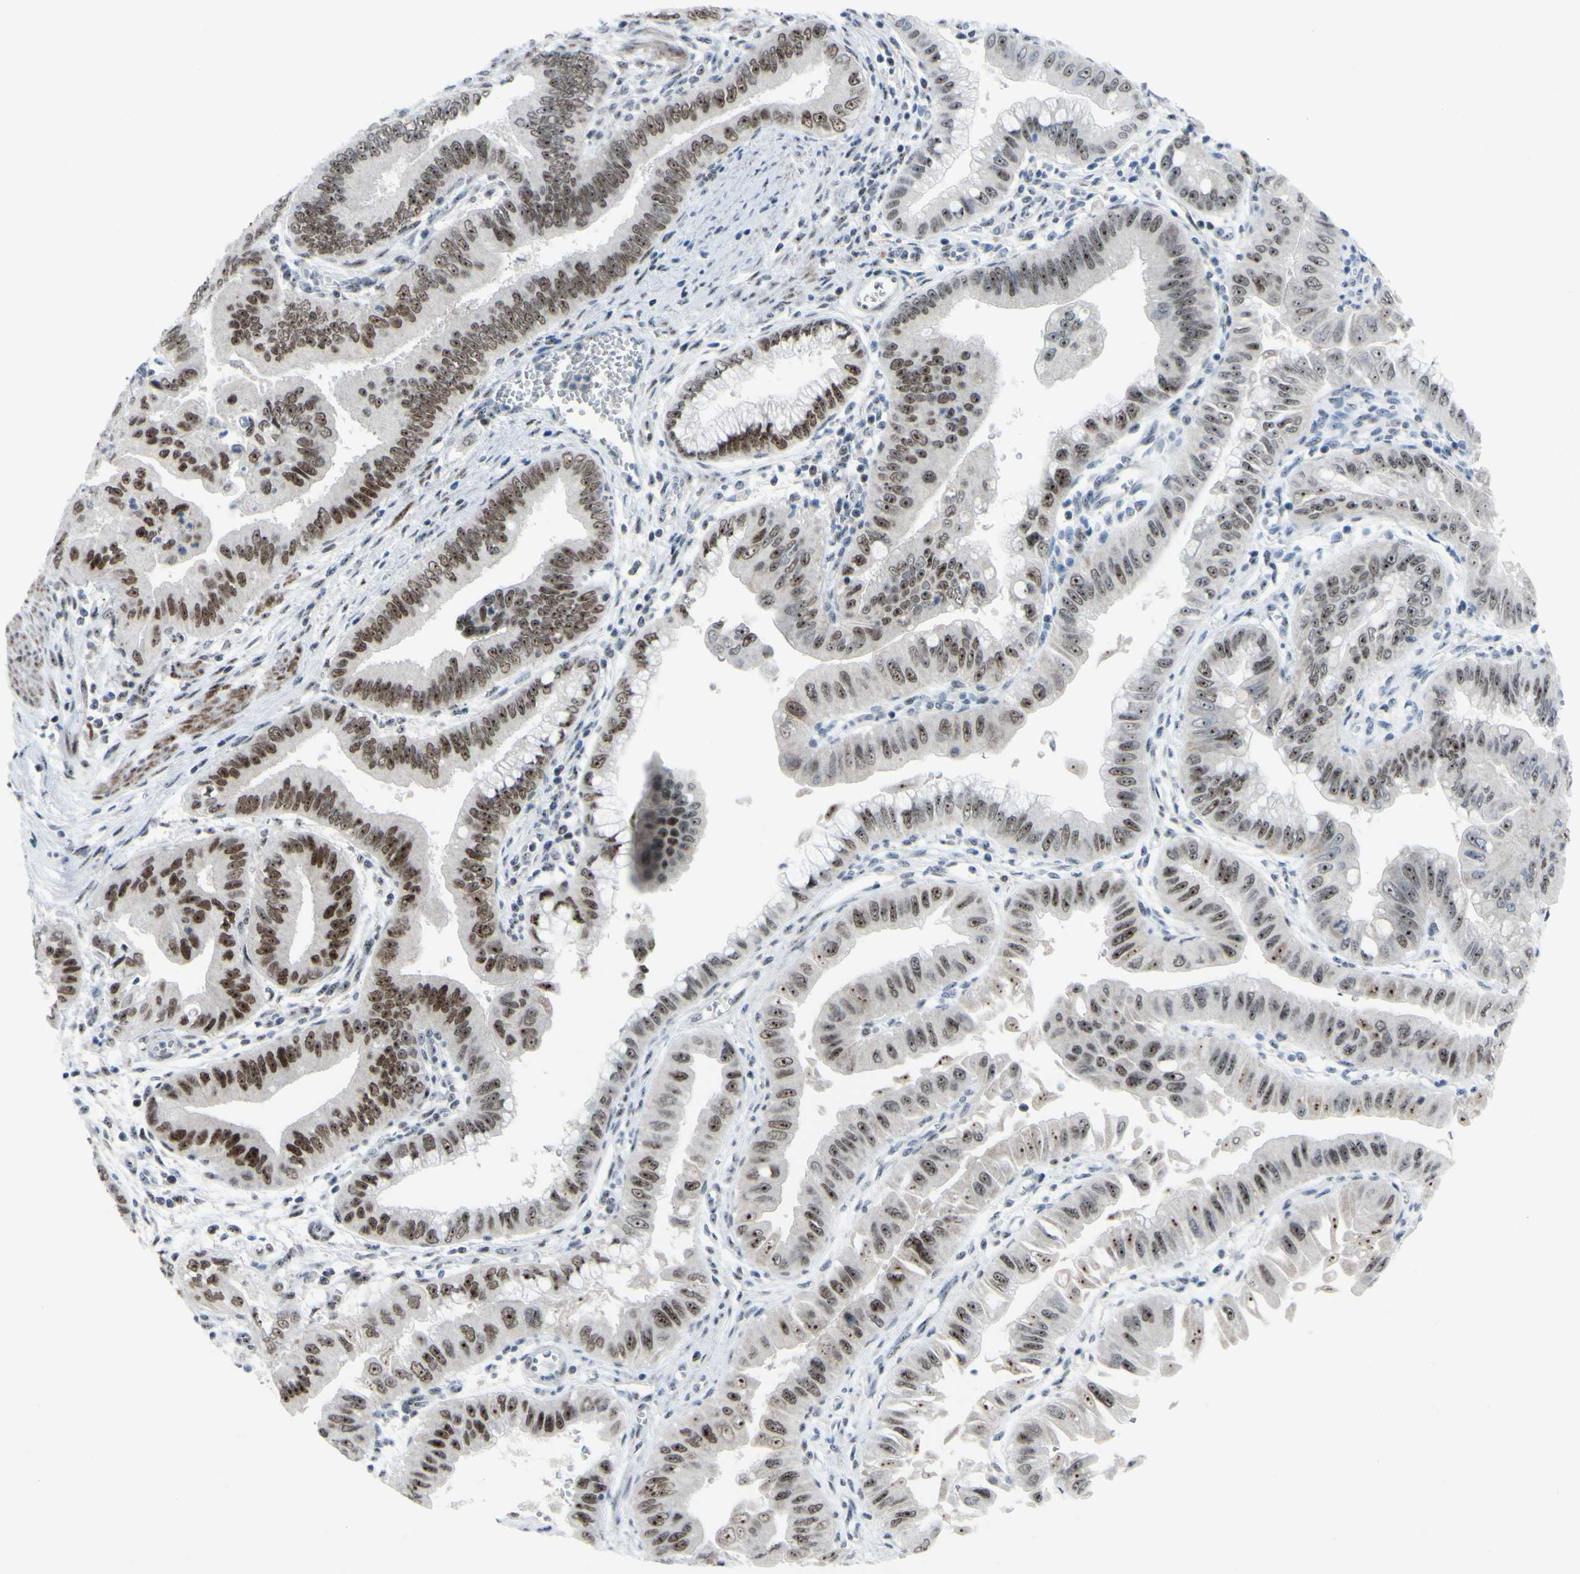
{"staining": {"intensity": "moderate", "quantity": "25%-75%", "location": "nuclear"}, "tissue": "pancreatic cancer", "cell_type": "Tumor cells", "image_type": "cancer", "snomed": [{"axis": "morphology", "description": "Normal tissue, NOS"}, {"axis": "topography", "description": "Lymph node"}], "caption": "The micrograph displays a brown stain indicating the presence of a protein in the nuclear of tumor cells in pancreatic cancer. Nuclei are stained in blue.", "gene": "POLR1A", "patient": {"sex": "male", "age": 50}}